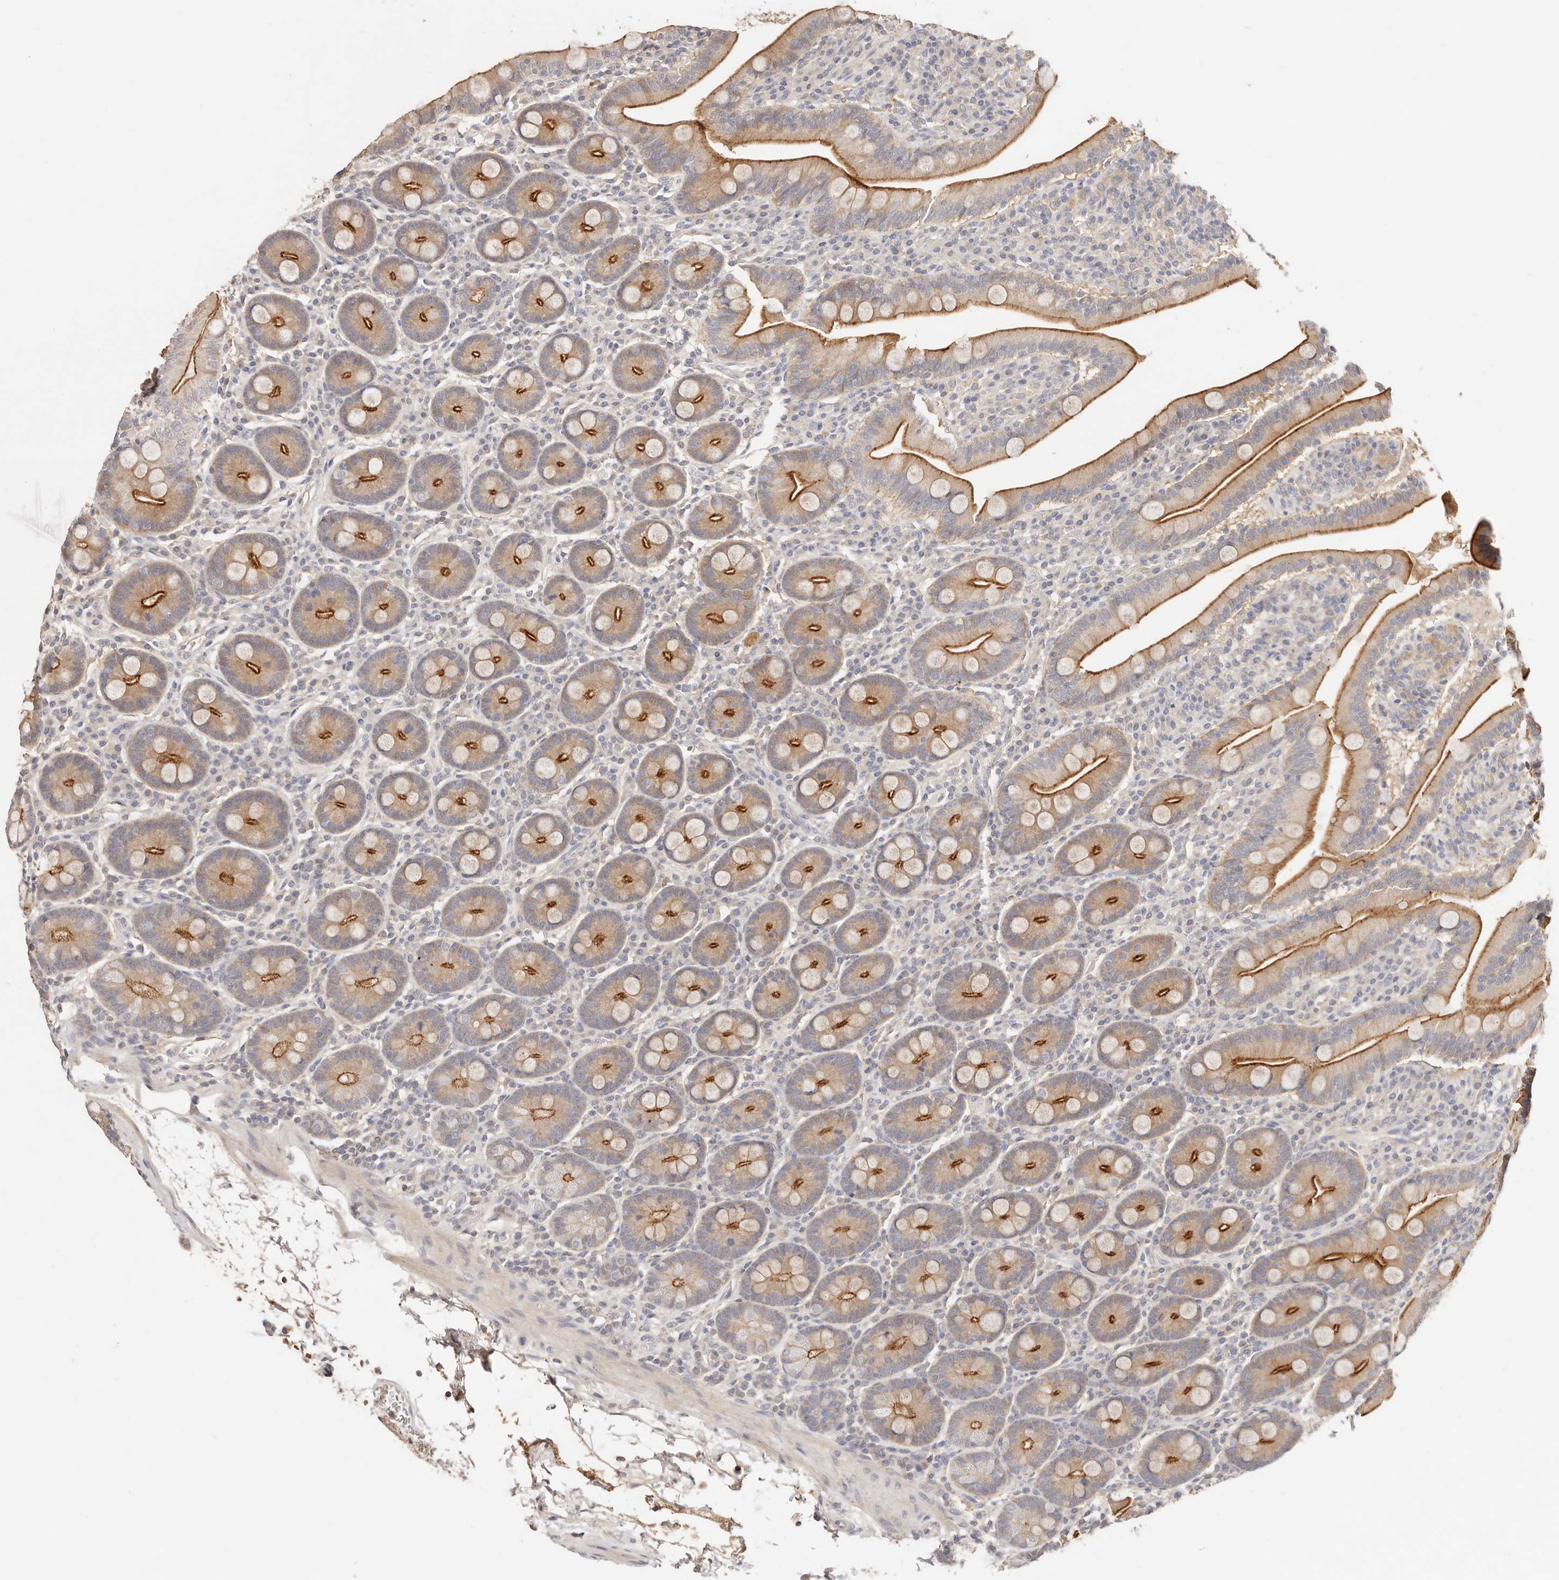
{"staining": {"intensity": "strong", "quantity": "25%-75%", "location": "cytoplasmic/membranous"}, "tissue": "duodenum", "cell_type": "Glandular cells", "image_type": "normal", "snomed": [{"axis": "morphology", "description": "Normal tissue, NOS"}, {"axis": "topography", "description": "Duodenum"}], "caption": "Protein expression analysis of normal human duodenum reveals strong cytoplasmic/membranous expression in approximately 25%-75% of glandular cells. The staining was performed using DAB (3,3'-diaminobenzidine), with brown indicating positive protein expression. Nuclei are stained blue with hematoxylin.", "gene": "CXADR", "patient": {"sex": "male", "age": 35}}